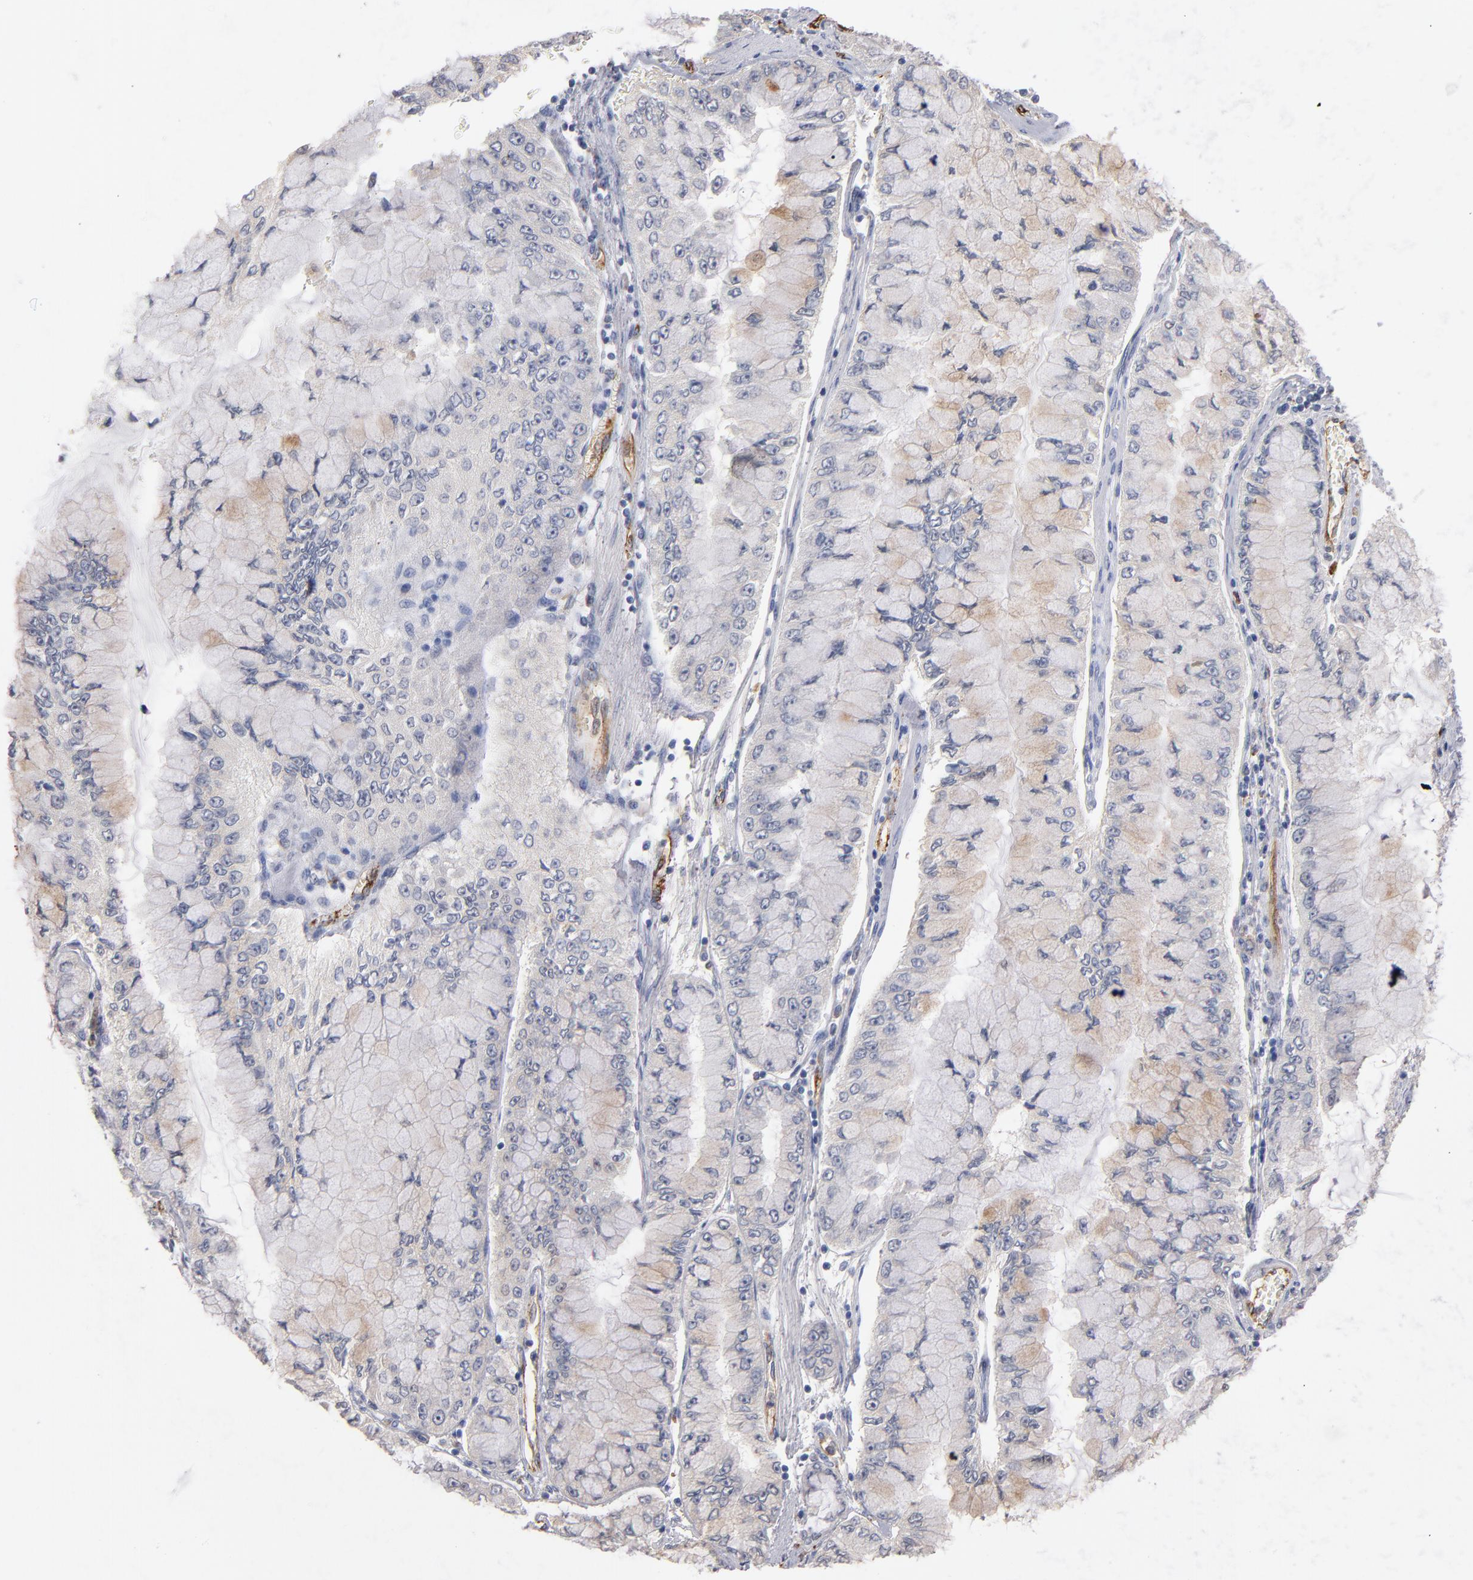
{"staining": {"intensity": "negative", "quantity": "none", "location": "none"}, "tissue": "liver cancer", "cell_type": "Tumor cells", "image_type": "cancer", "snomed": [{"axis": "morphology", "description": "Cholangiocarcinoma"}, {"axis": "topography", "description": "Liver"}], "caption": "An IHC micrograph of liver cancer is shown. There is no staining in tumor cells of liver cancer.", "gene": "SELP", "patient": {"sex": "female", "age": 79}}